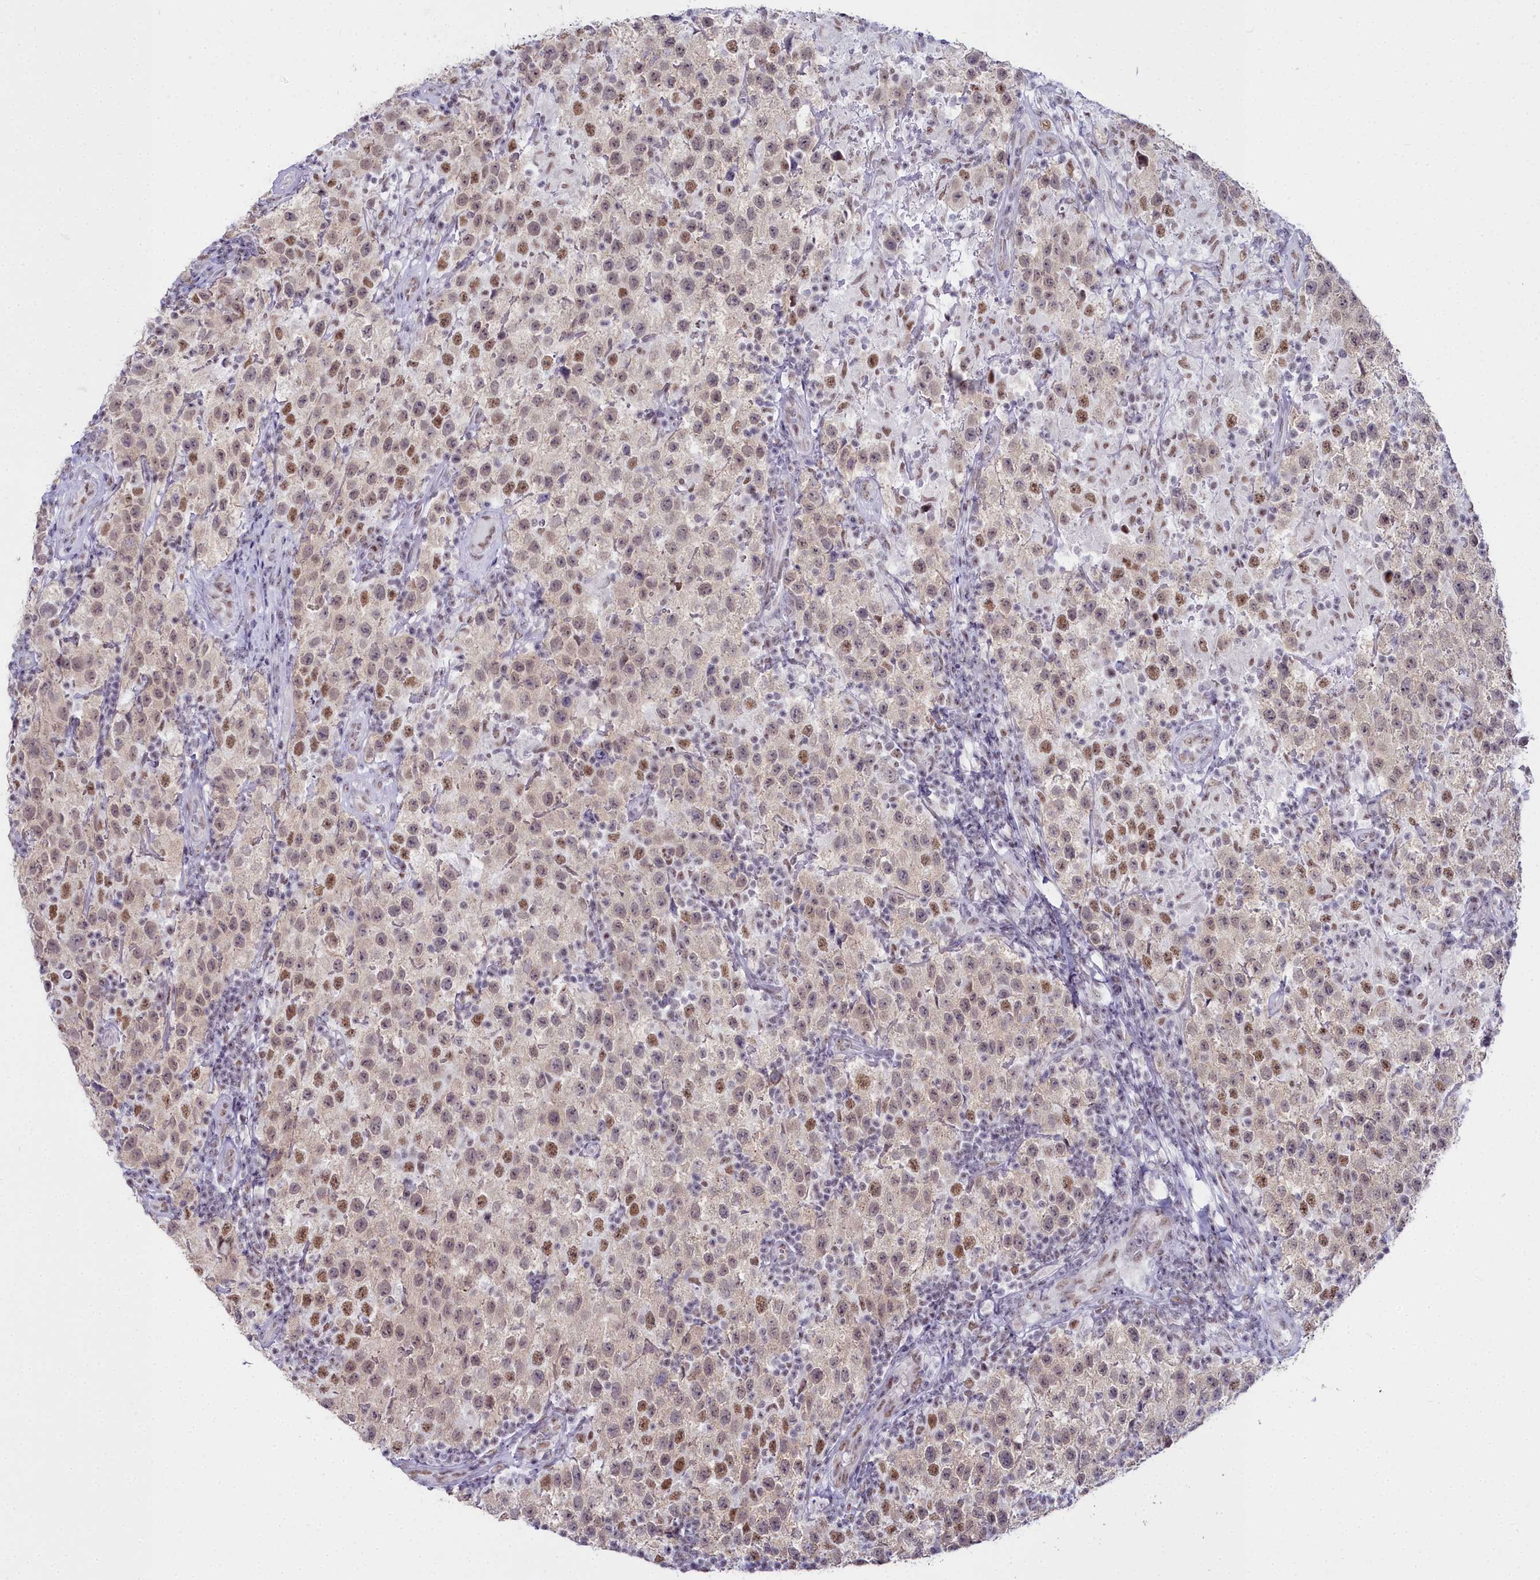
{"staining": {"intensity": "moderate", "quantity": "25%-75%", "location": "nuclear"}, "tissue": "testis cancer", "cell_type": "Tumor cells", "image_type": "cancer", "snomed": [{"axis": "morphology", "description": "Seminoma, NOS"}, {"axis": "morphology", "description": "Carcinoma, Embryonal, NOS"}, {"axis": "topography", "description": "Testis"}], "caption": "Human testis cancer stained for a protein (brown) reveals moderate nuclear positive positivity in approximately 25%-75% of tumor cells.", "gene": "RBM12", "patient": {"sex": "male", "age": 41}}